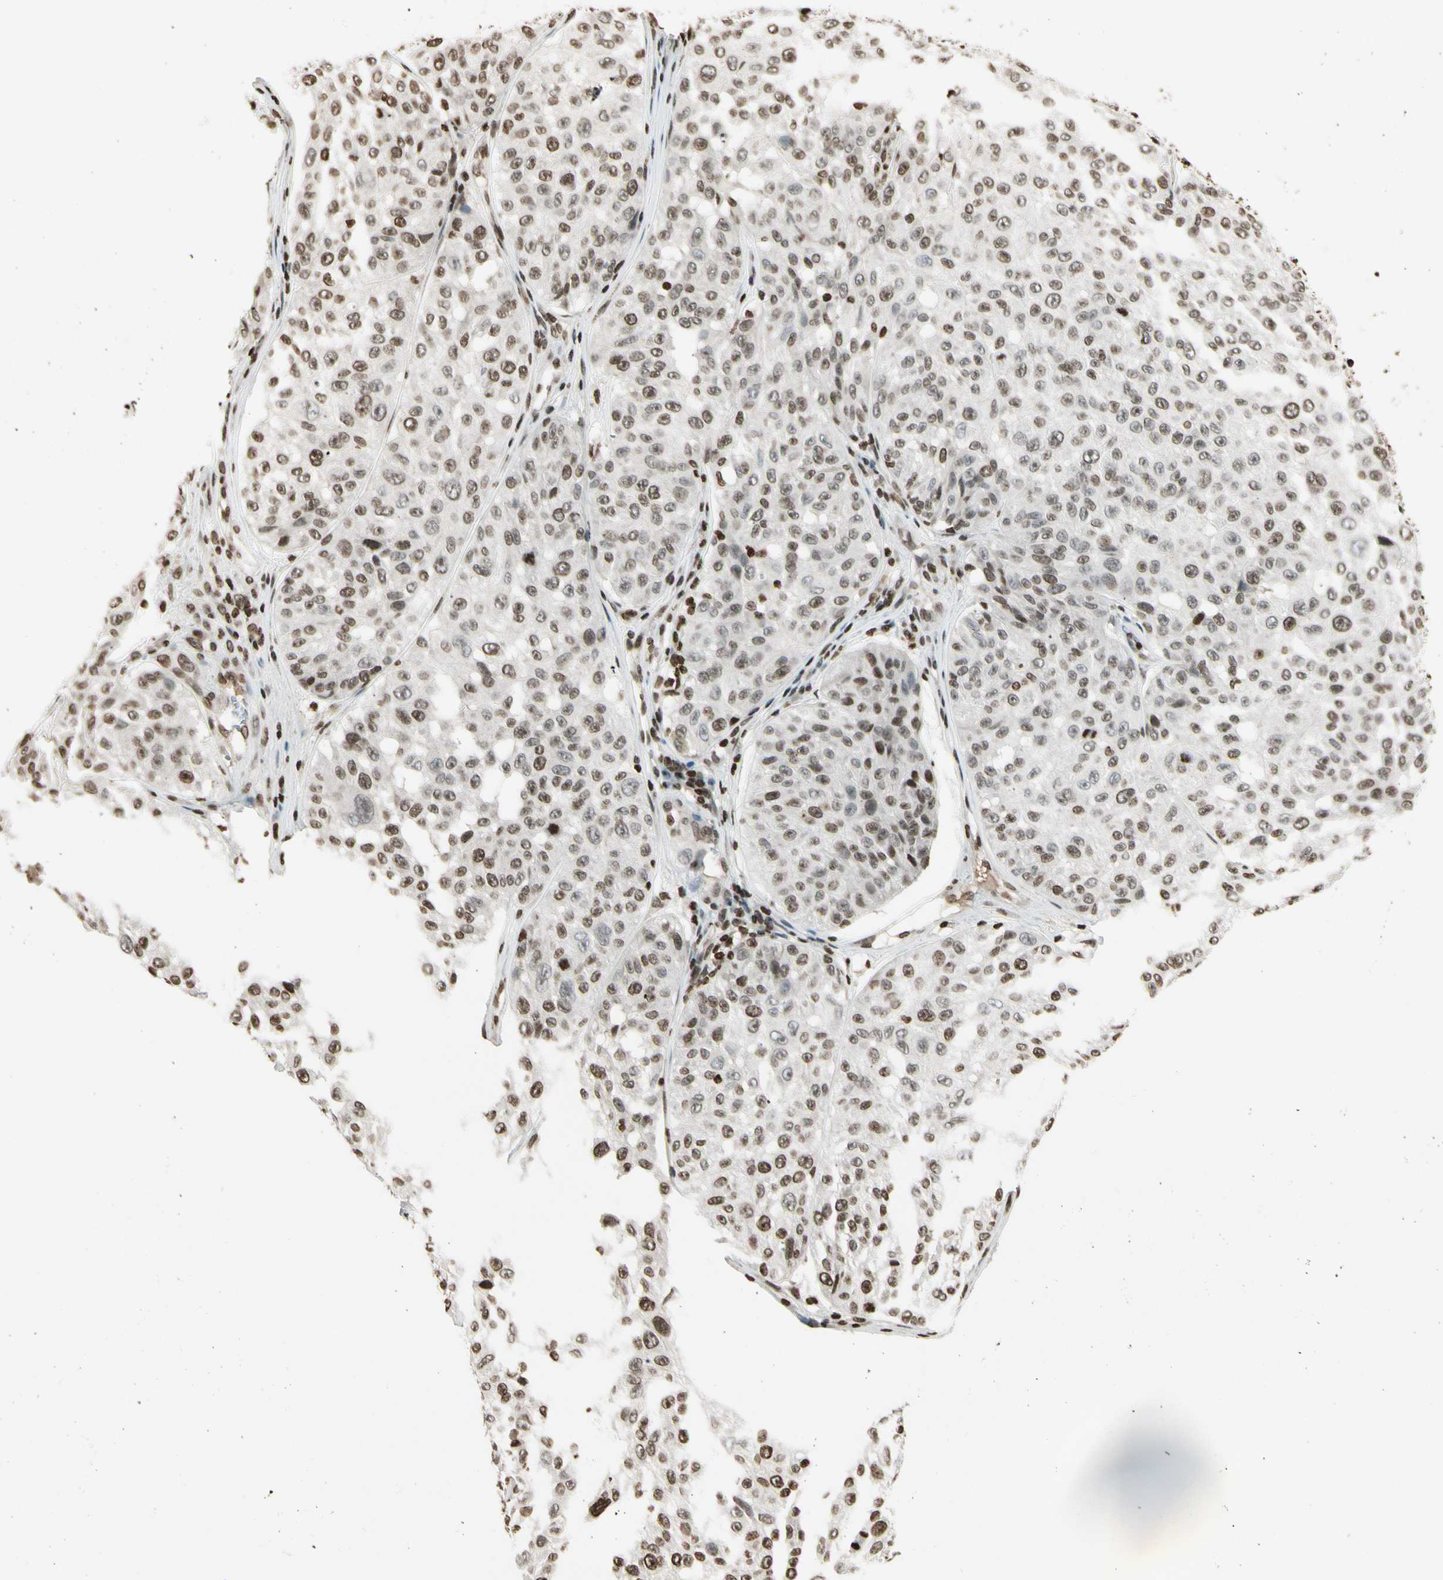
{"staining": {"intensity": "moderate", "quantity": "25%-75%", "location": "nuclear"}, "tissue": "melanoma", "cell_type": "Tumor cells", "image_type": "cancer", "snomed": [{"axis": "morphology", "description": "Malignant melanoma, NOS"}, {"axis": "topography", "description": "Skin"}], "caption": "Melanoma stained with immunohistochemistry (IHC) shows moderate nuclear staining in approximately 25%-75% of tumor cells.", "gene": "RORA", "patient": {"sex": "female", "age": 46}}